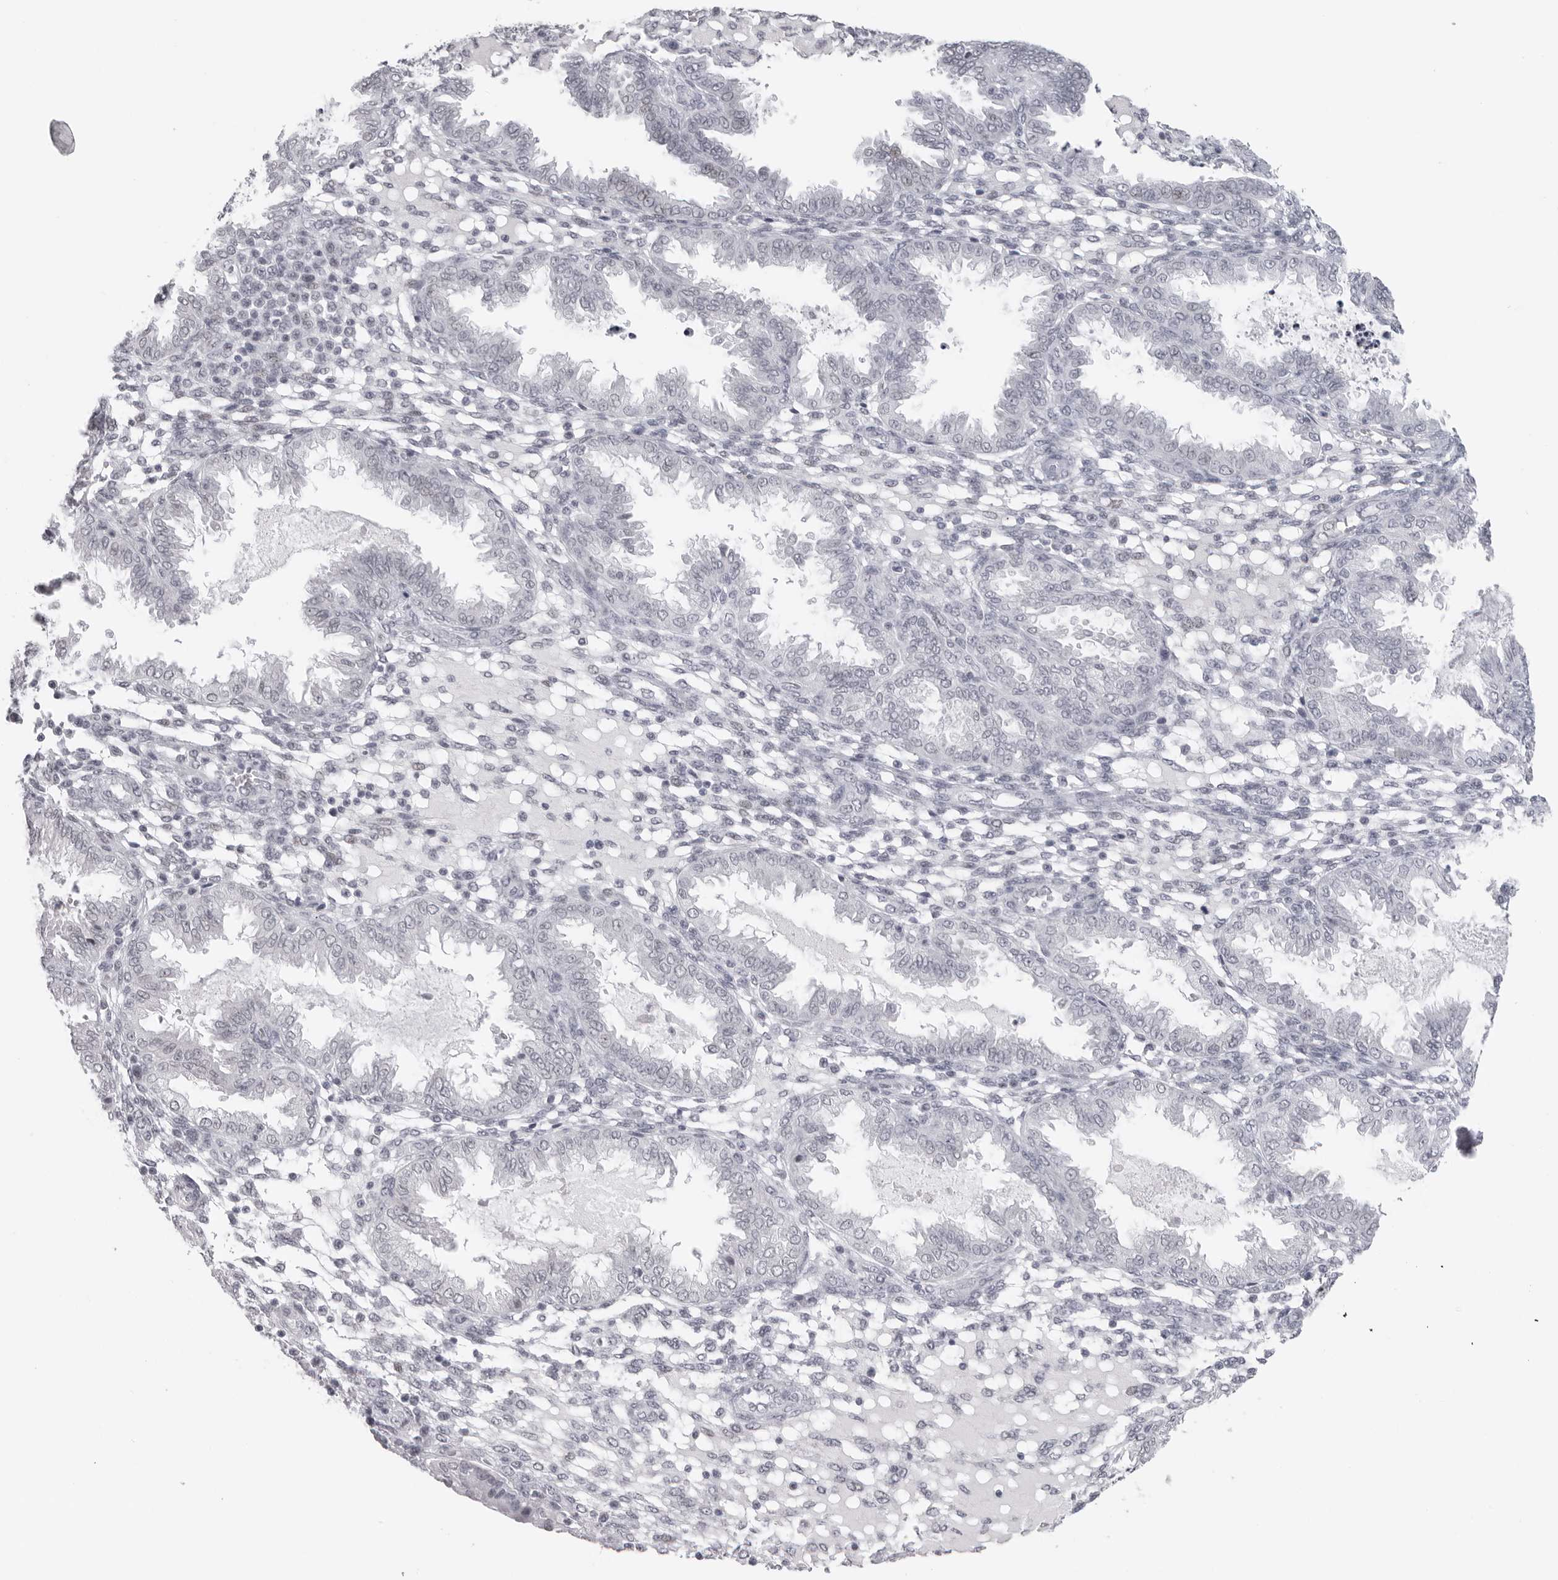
{"staining": {"intensity": "negative", "quantity": "none", "location": "none"}, "tissue": "endometrium", "cell_type": "Cells in endometrial stroma", "image_type": "normal", "snomed": [{"axis": "morphology", "description": "Normal tissue, NOS"}, {"axis": "topography", "description": "Endometrium"}], "caption": "An image of human endometrium is negative for staining in cells in endometrial stroma.", "gene": "ESPN", "patient": {"sex": "female", "age": 33}}